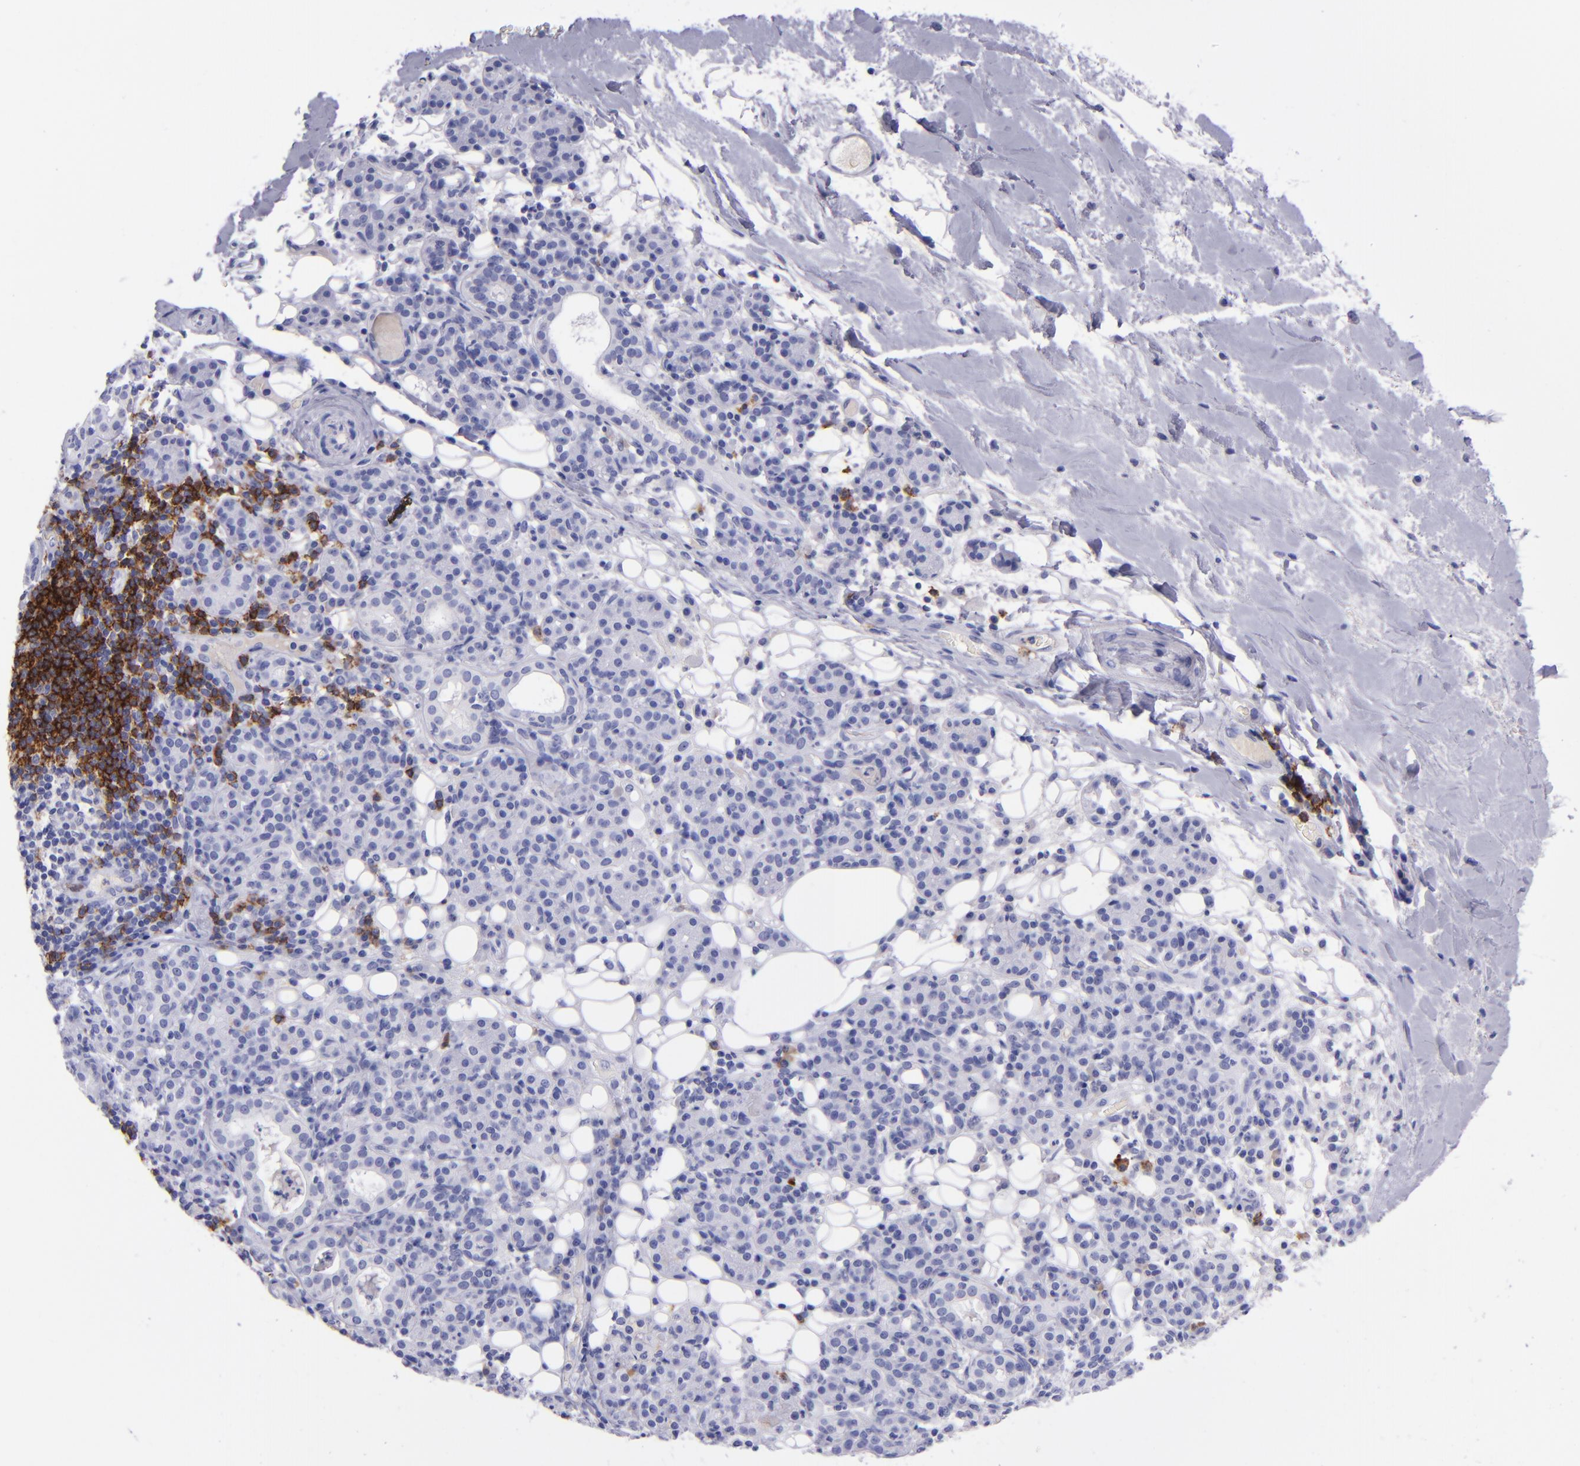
{"staining": {"intensity": "negative", "quantity": "none", "location": "none"}, "tissue": "skin cancer", "cell_type": "Tumor cells", "image_type": "cancer", "snomed": [{"axis": "morphology", "description": "Squamous cell carcinoma, NOS"}, {"axis": "topography", "description": "Skin"}], "caption": "There is no significant expression in tumor cells of skin cancer.", "gene": "CD37", "patient": {"sex": "male", "age": 84}}